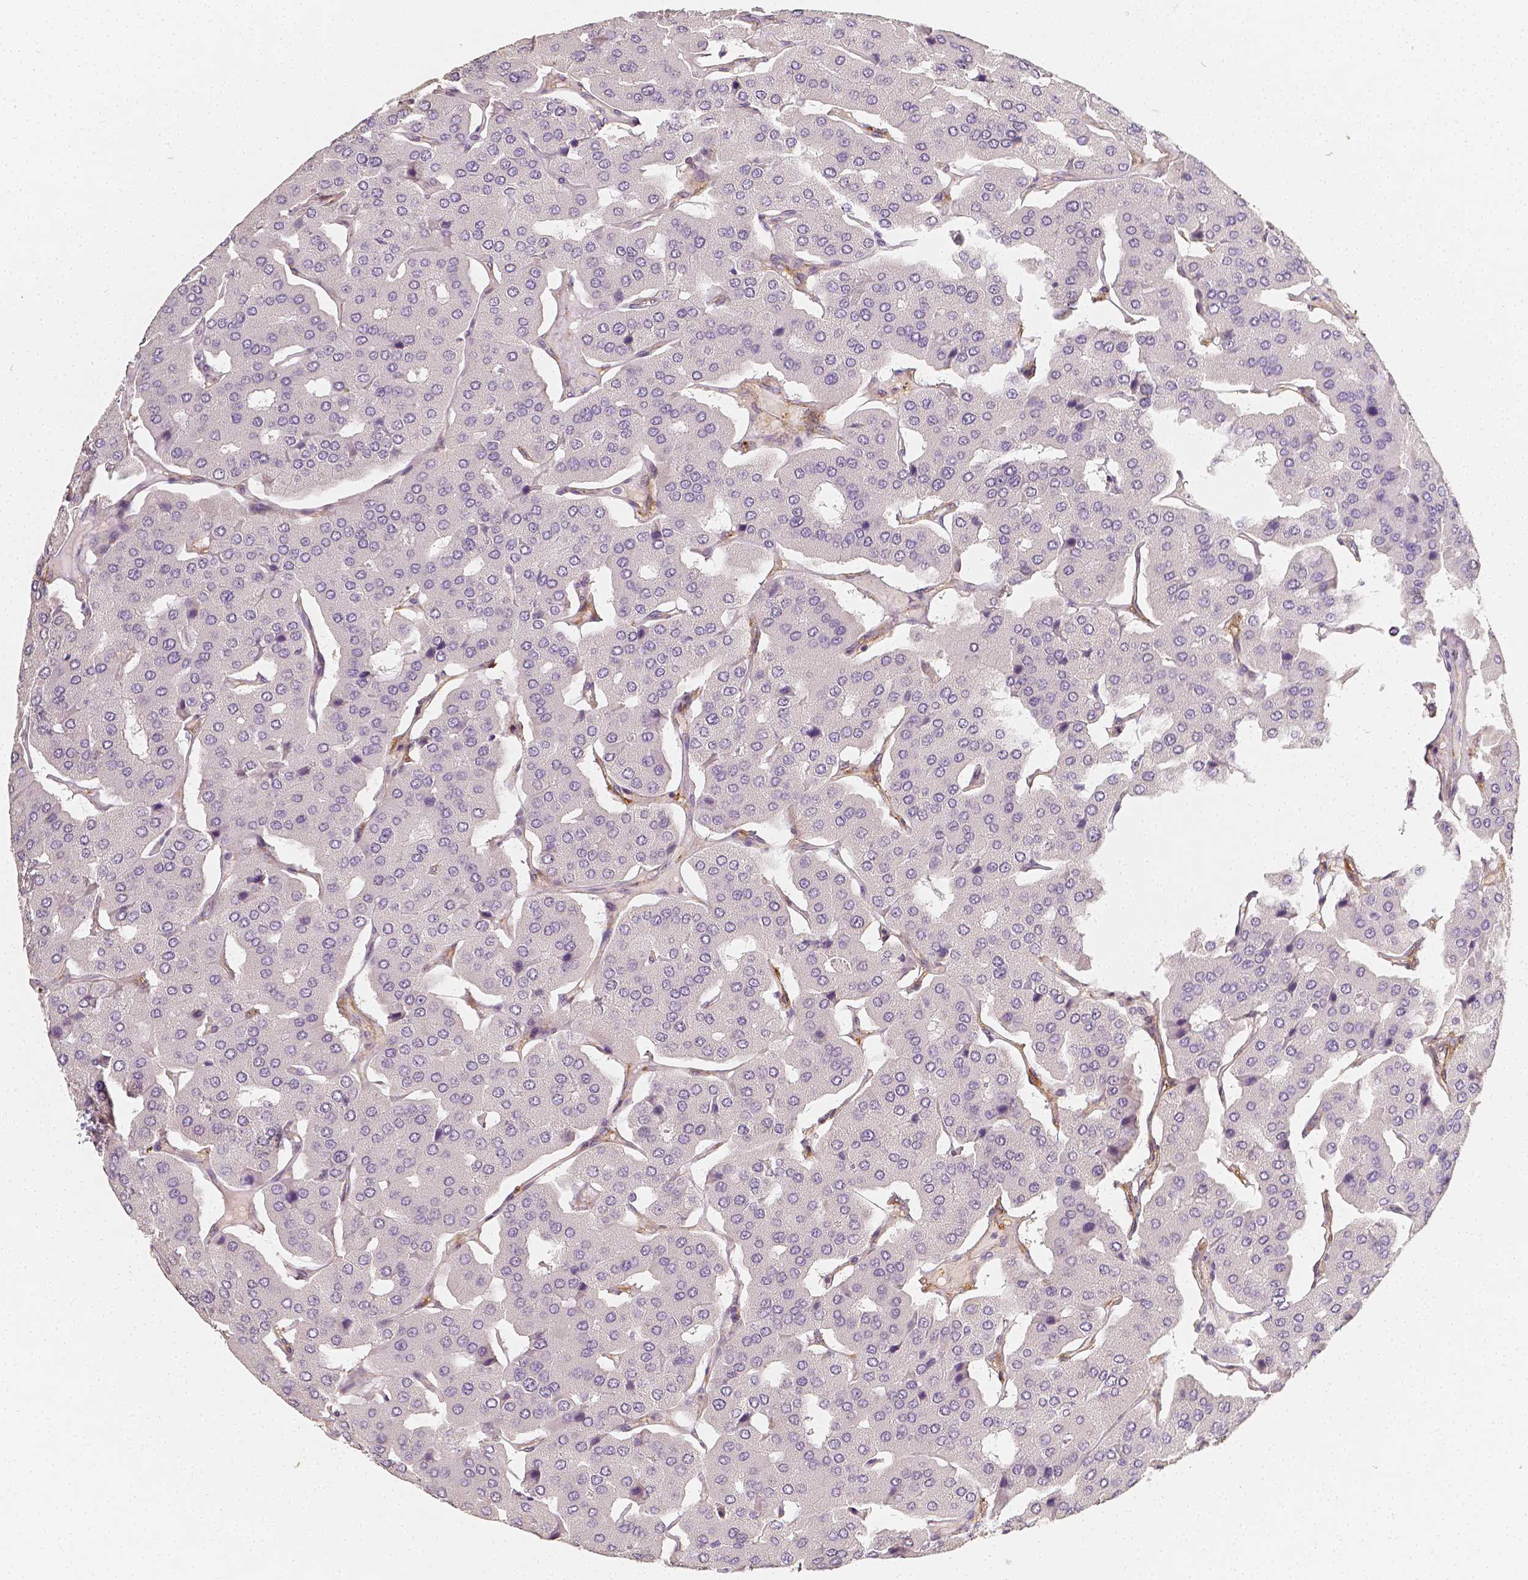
{"staining": {"intensity": "negative", "quantity": "none", "location": "none"}, "tissue": "parathyroid gland", "cell_type": "Glandular cells", "image_type": "normal", "snomed": [{"axis": "morphology", "description": "Normal tissue, NOS"}, {"axis": "morphology", "description": "Adenoma, NOS"}, {"axis": "topography", "description": "Parathyroid gland"}], "caption": "Human parathyroid gland stained for a protein using IHC exhibits no positivity in glandular cells.", "gene": "THY1", "patient": {"sex": "female", "age": 86}}